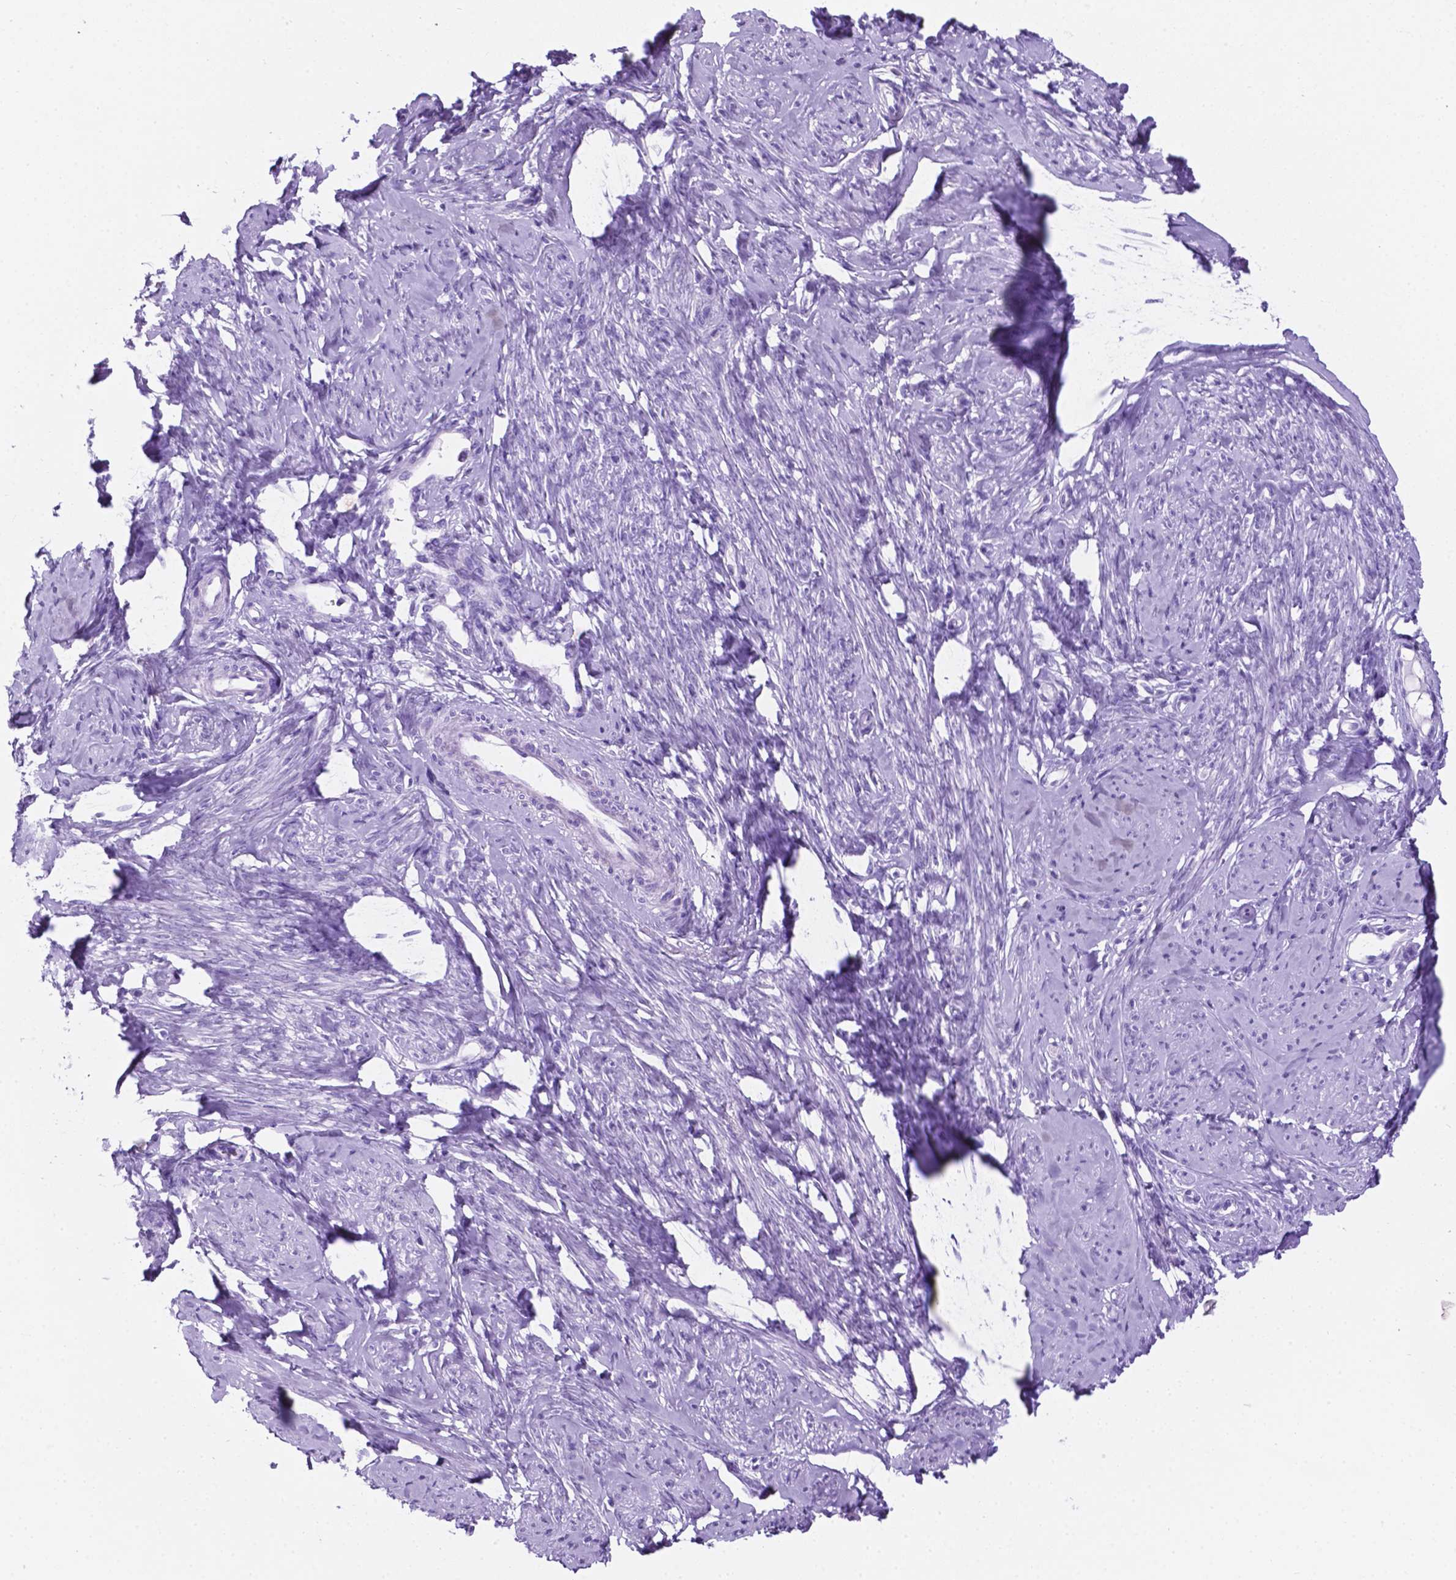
{"staining": {"intensity": "negative", "quantity": "none", "location": "none"}, "tissue": "smooth muscle", "cell_type": "Smooth muscle cells", "image_type": "normal", "snomed": [{"axis": "morphology", "description": "Normal tissue, NOS"}, {"axis": "topography", "description": "Smooth muscle"}], "caption": "Smooth muscle cells are negative for brown protein staining in unremarkable smooth muscle. Brightfield microscopy of immunohistochemistry stained with DAB (3,3'-diaminobenzidine) (brown) and hematoxylin (blue), captured at high magnification.", "gene": "C17orf107", "patient": {"sex": "female", "age": 48}}